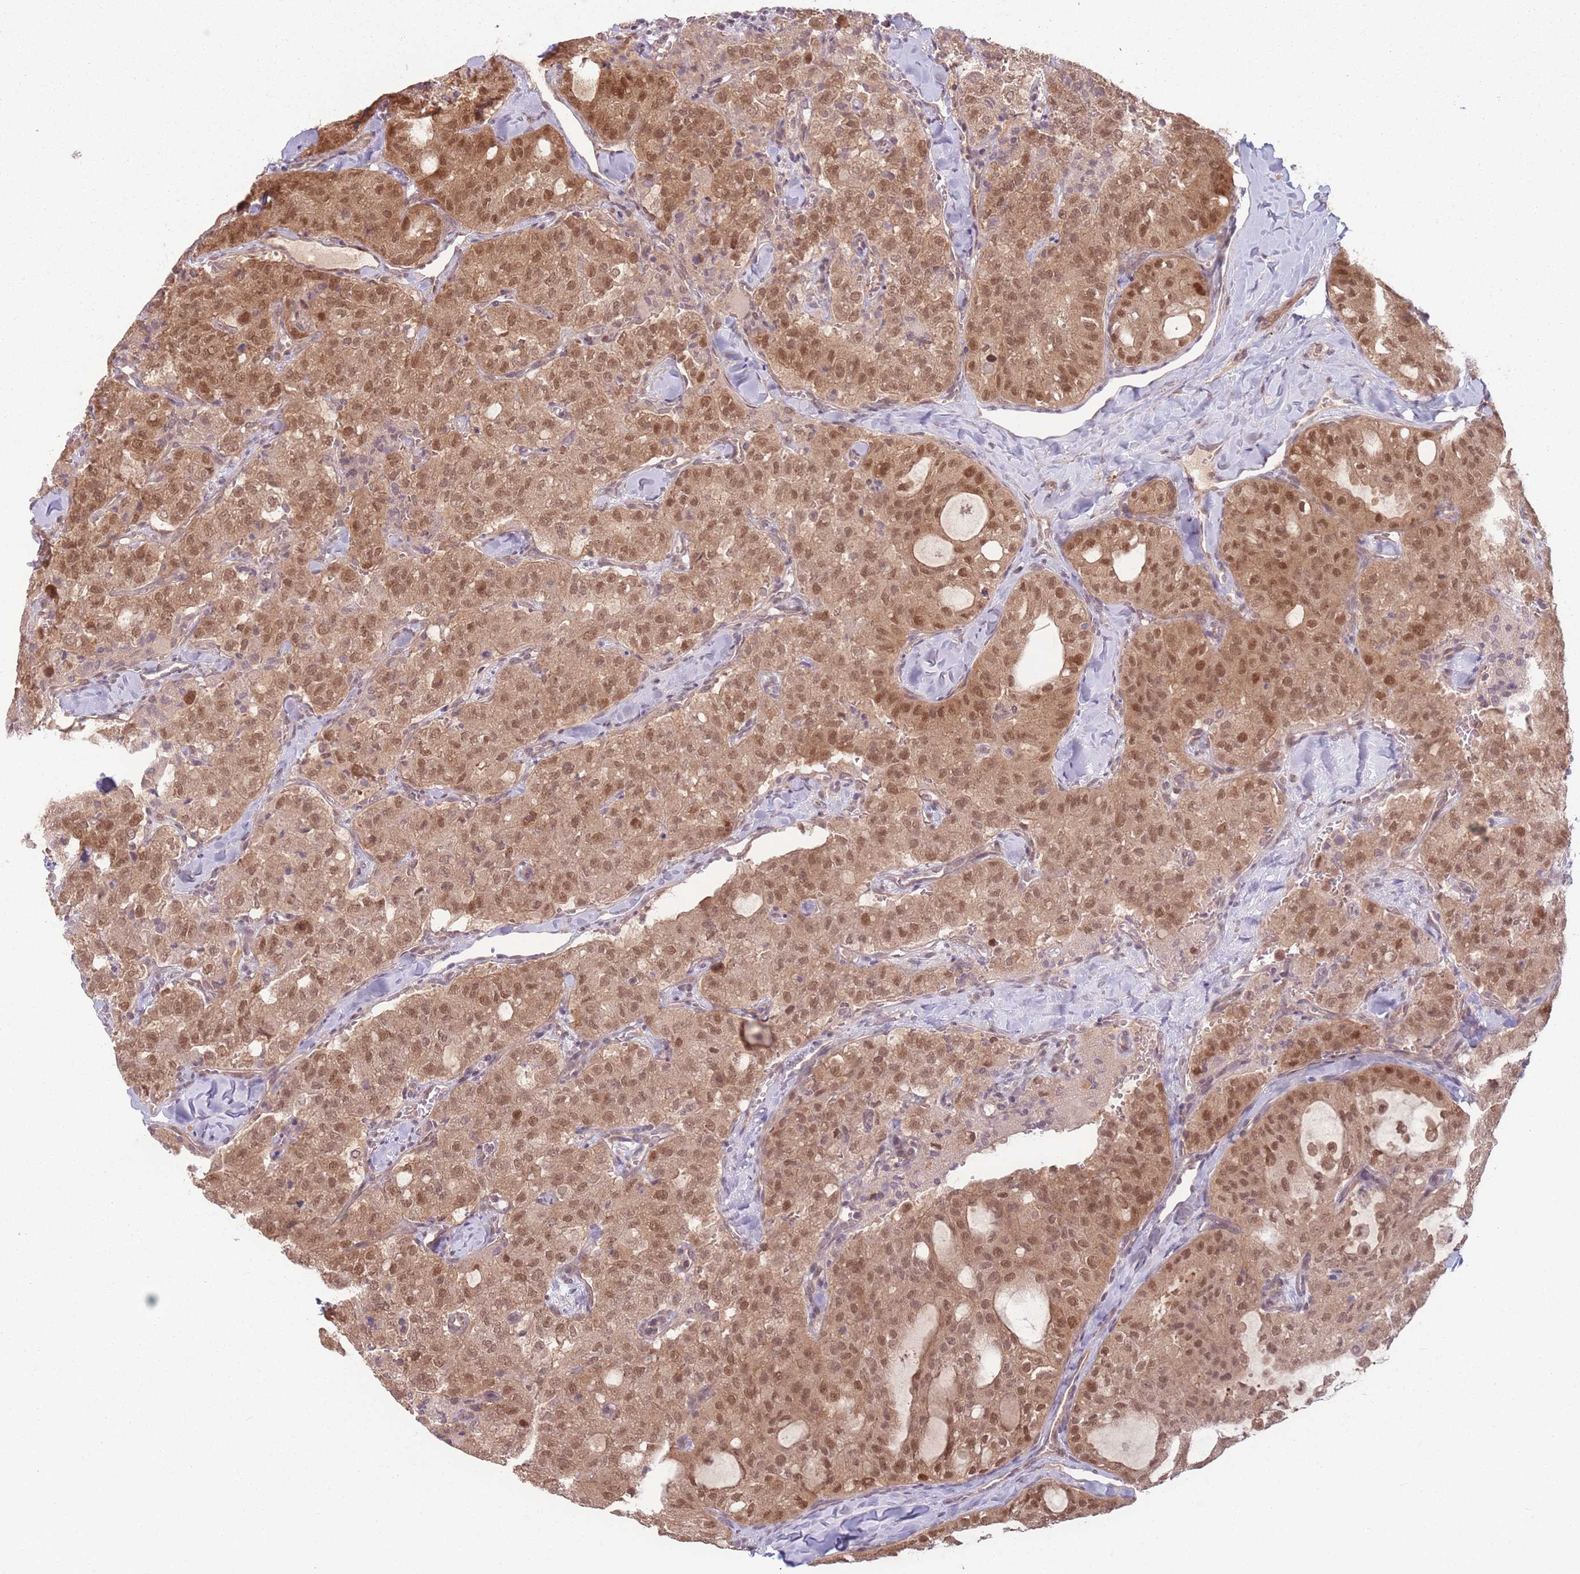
{"staining": {"intensity": "moderate", "quantity": ">75%", "location": "cytoplasmic/membranous,nuclear"}, "tissue": "thyroid cancer", "cell_type": "Tumor cells", "image_type": "cancer", "snomed": [{"axis": "morphology", "description": "Follicular adenoma carcinoma, NOS"}, {"axis": "topography", "description": "Thyroid gland"}], "caption": "A medium amount of moderate cytoplasmic/membranous and nuclear staining is present in approximately >75% of tumor cells in thyroid cancer tissue. (Brightfield microscopy of DAB IHC at high magnification).", "gene": "CCDC154", "patient": {"sex": "male", "age": 75}}